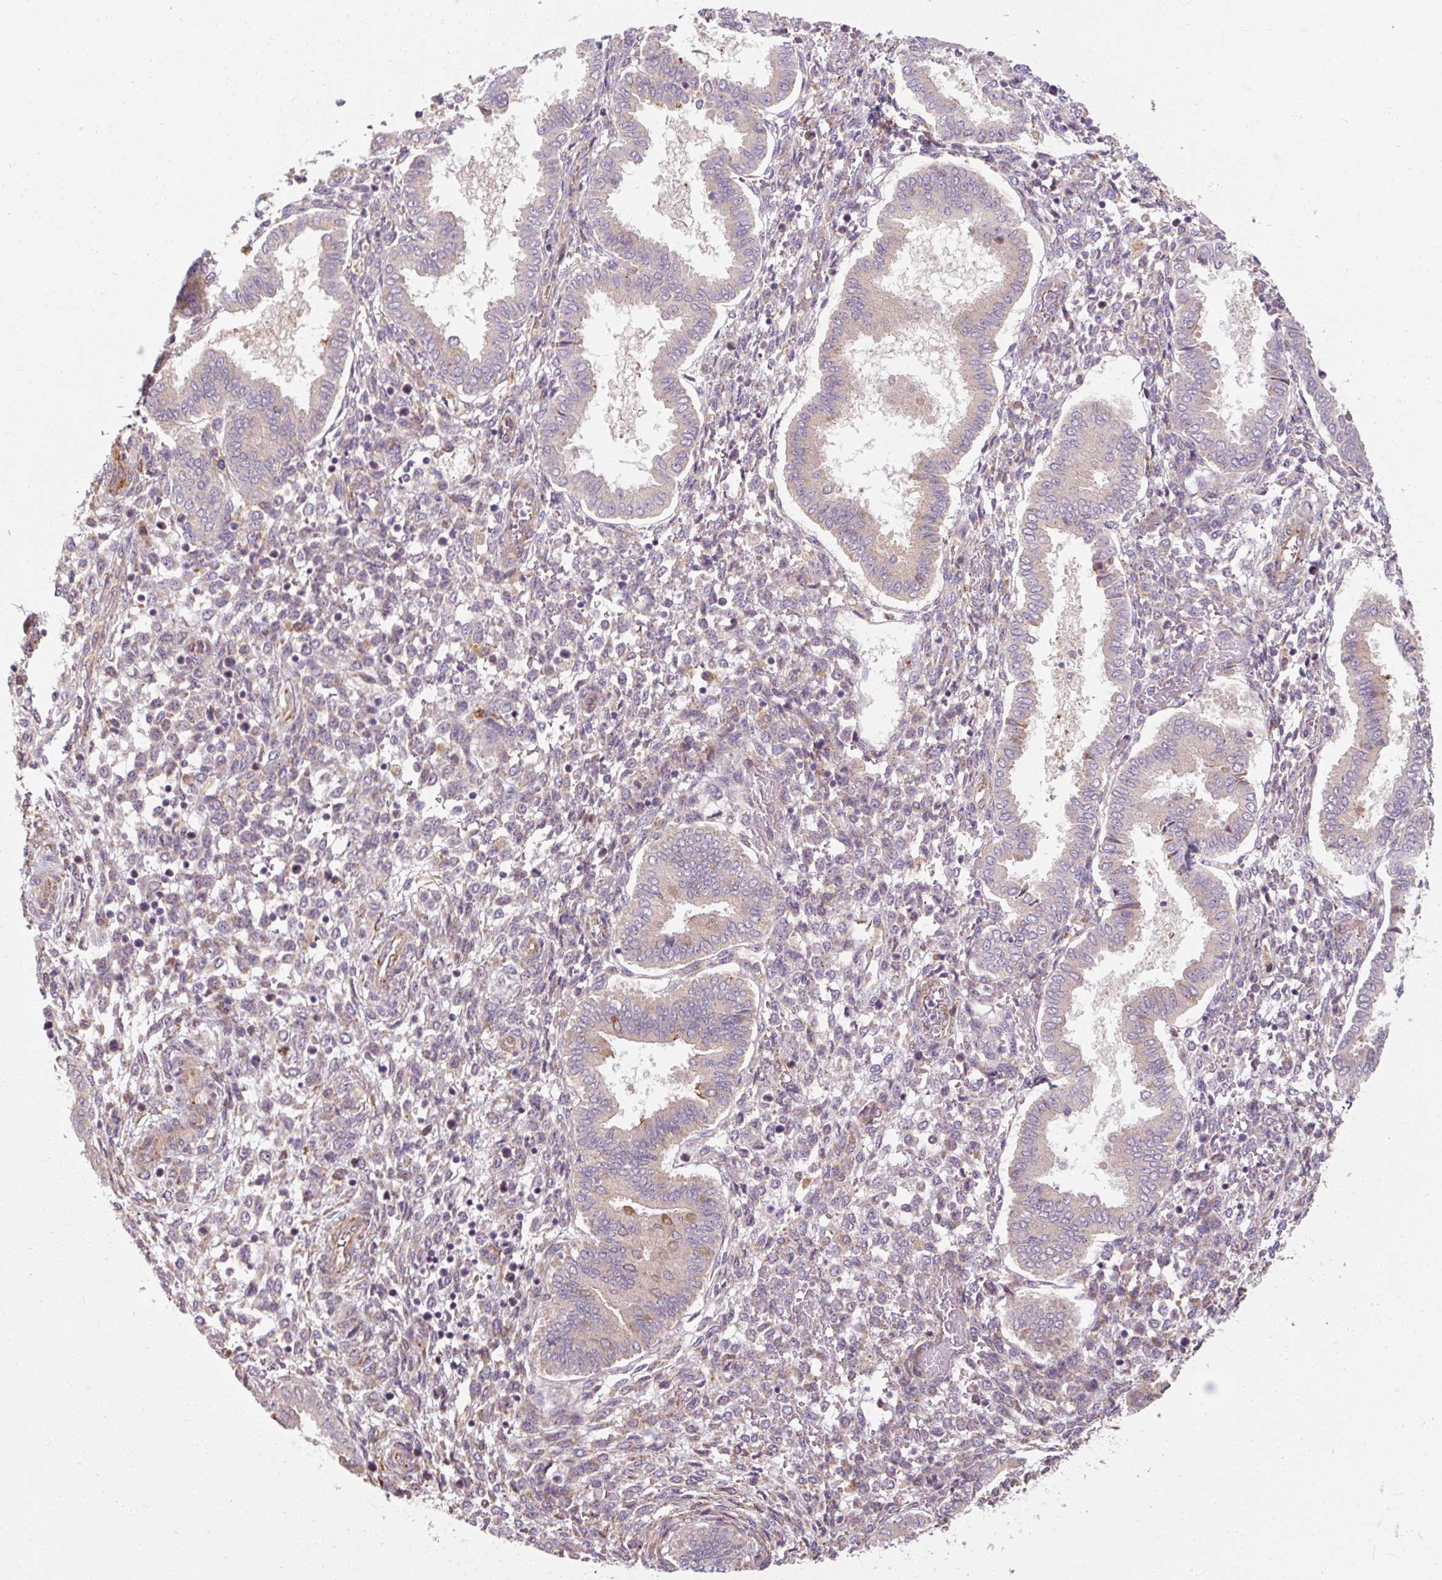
{"staining": {"intensity": "weak", "quantity": "25%-75%", "location": "cytoplasmic/membranous"}, "tissue": "endometrium", "cell_type": "Cells in endometrial stroma", "image_type": "normal", "snomed": [{"axis": "morphology", "description": "Normal tissue, NOS"}, {"axis": "topography", "description": "Endometrium"}], "caption": "Protein staining by immunohistochemistry exhibits weak cytoplasmic/membranous staining in approximately 25%-75% of cells in endometrial stroma in benign endometrium.", "gene": "TBC1D4", "patient": {"sex": "female", "age": 24}}